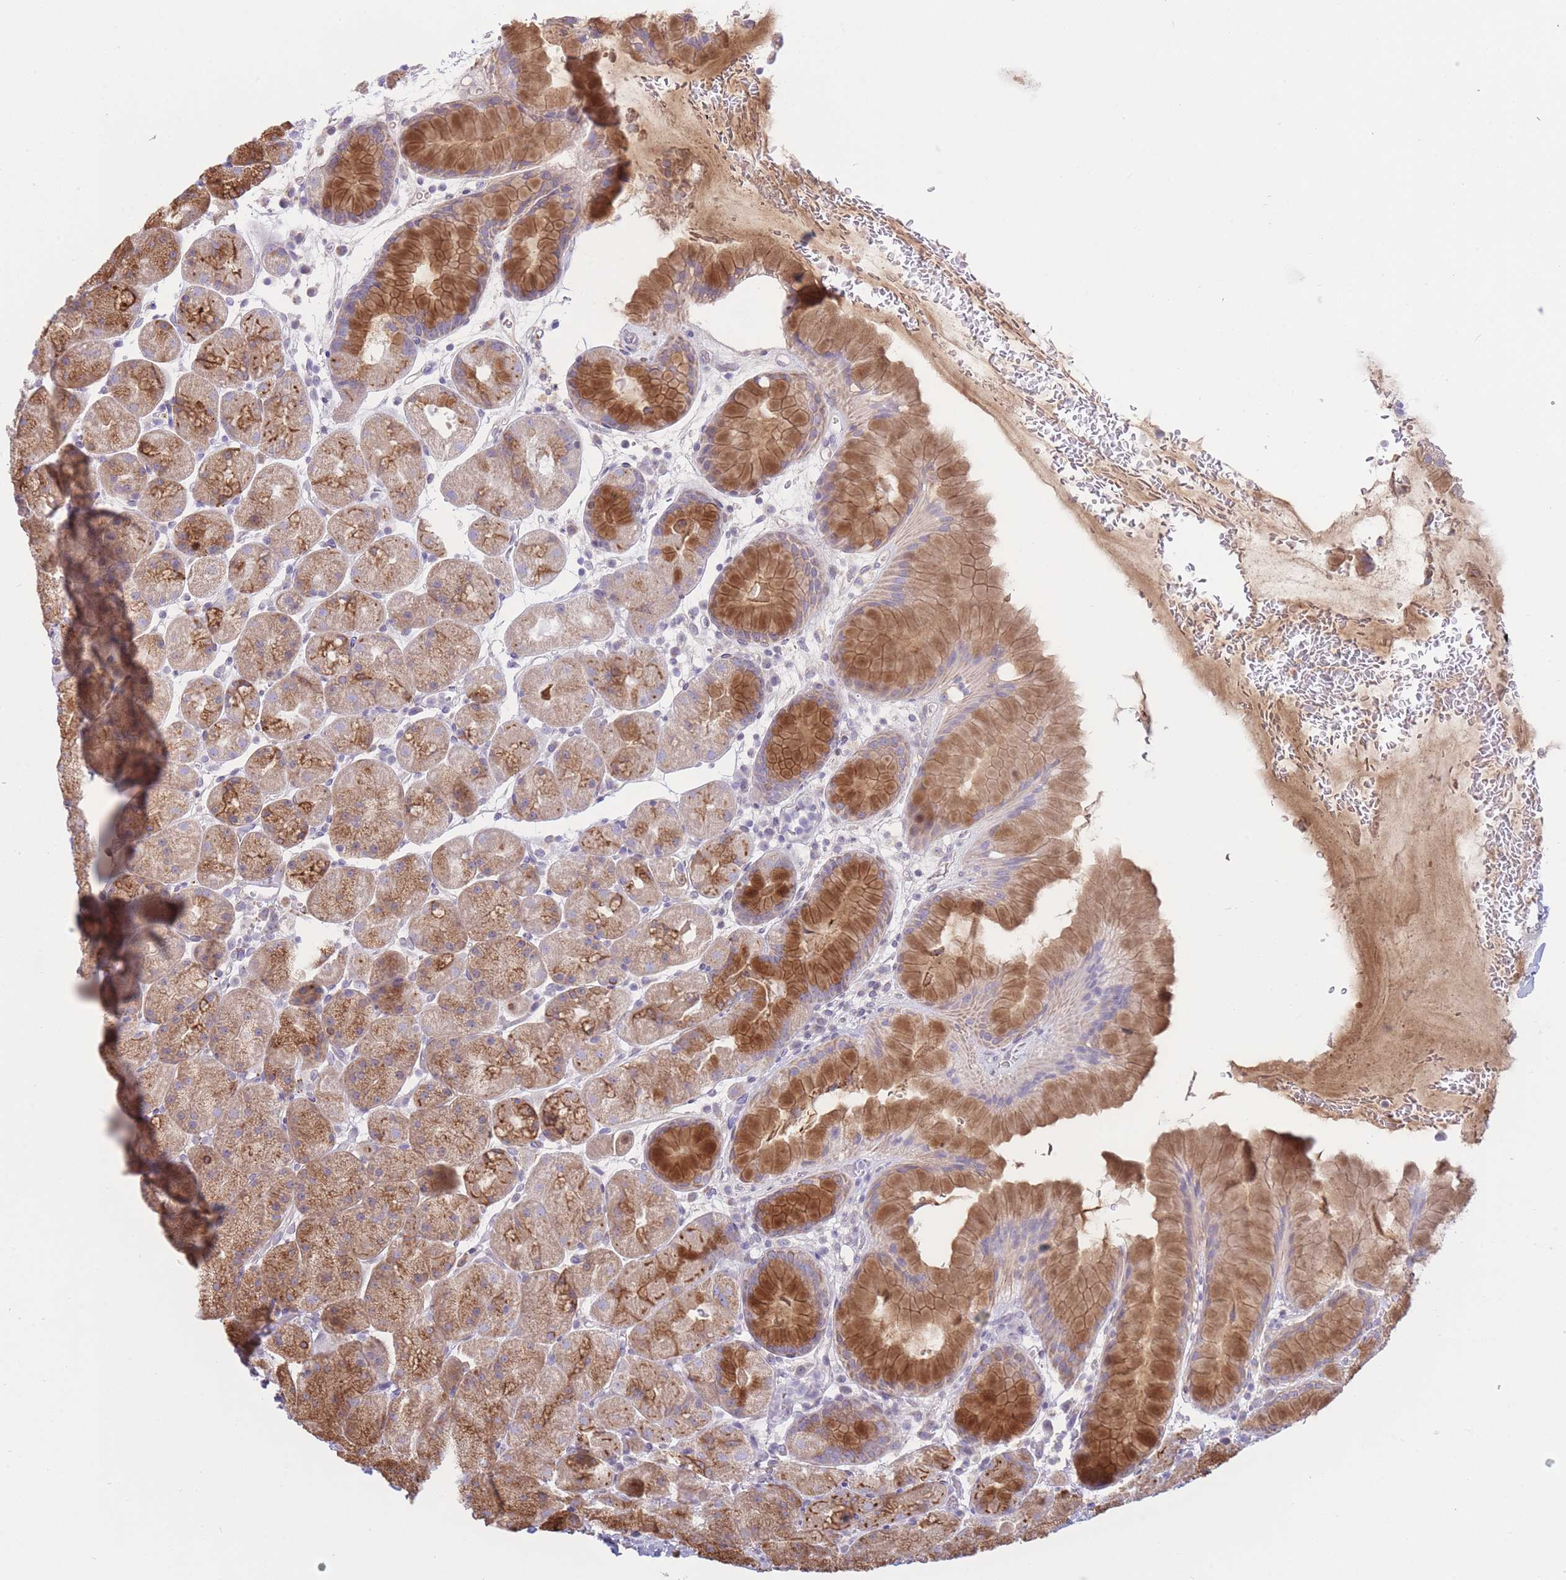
{"staining": {"intensity": "moderate", "quantity": ">75%", "location": "cytoplasmic/membranous"}, "tissue": "stomach", "cell_type": "Glandular cells", "image_type": "normal", "snomed": [{"axis": "morphology", "description": "Normal tissue, NOS"}, {"axis": "topography", "description": "Stomach, upper"}, {"axis": "topography", "description": "Stomach, lower"}], "caption": "DAB (3,3'-diaminobenzidine) immunohistochemical staining of normal human stomach reveals moderate cytoplasmic/membranous protein staining in about >75% of glandular cells.", "gene": "NANP", "patient": {"sex": "male", "age": 67}}